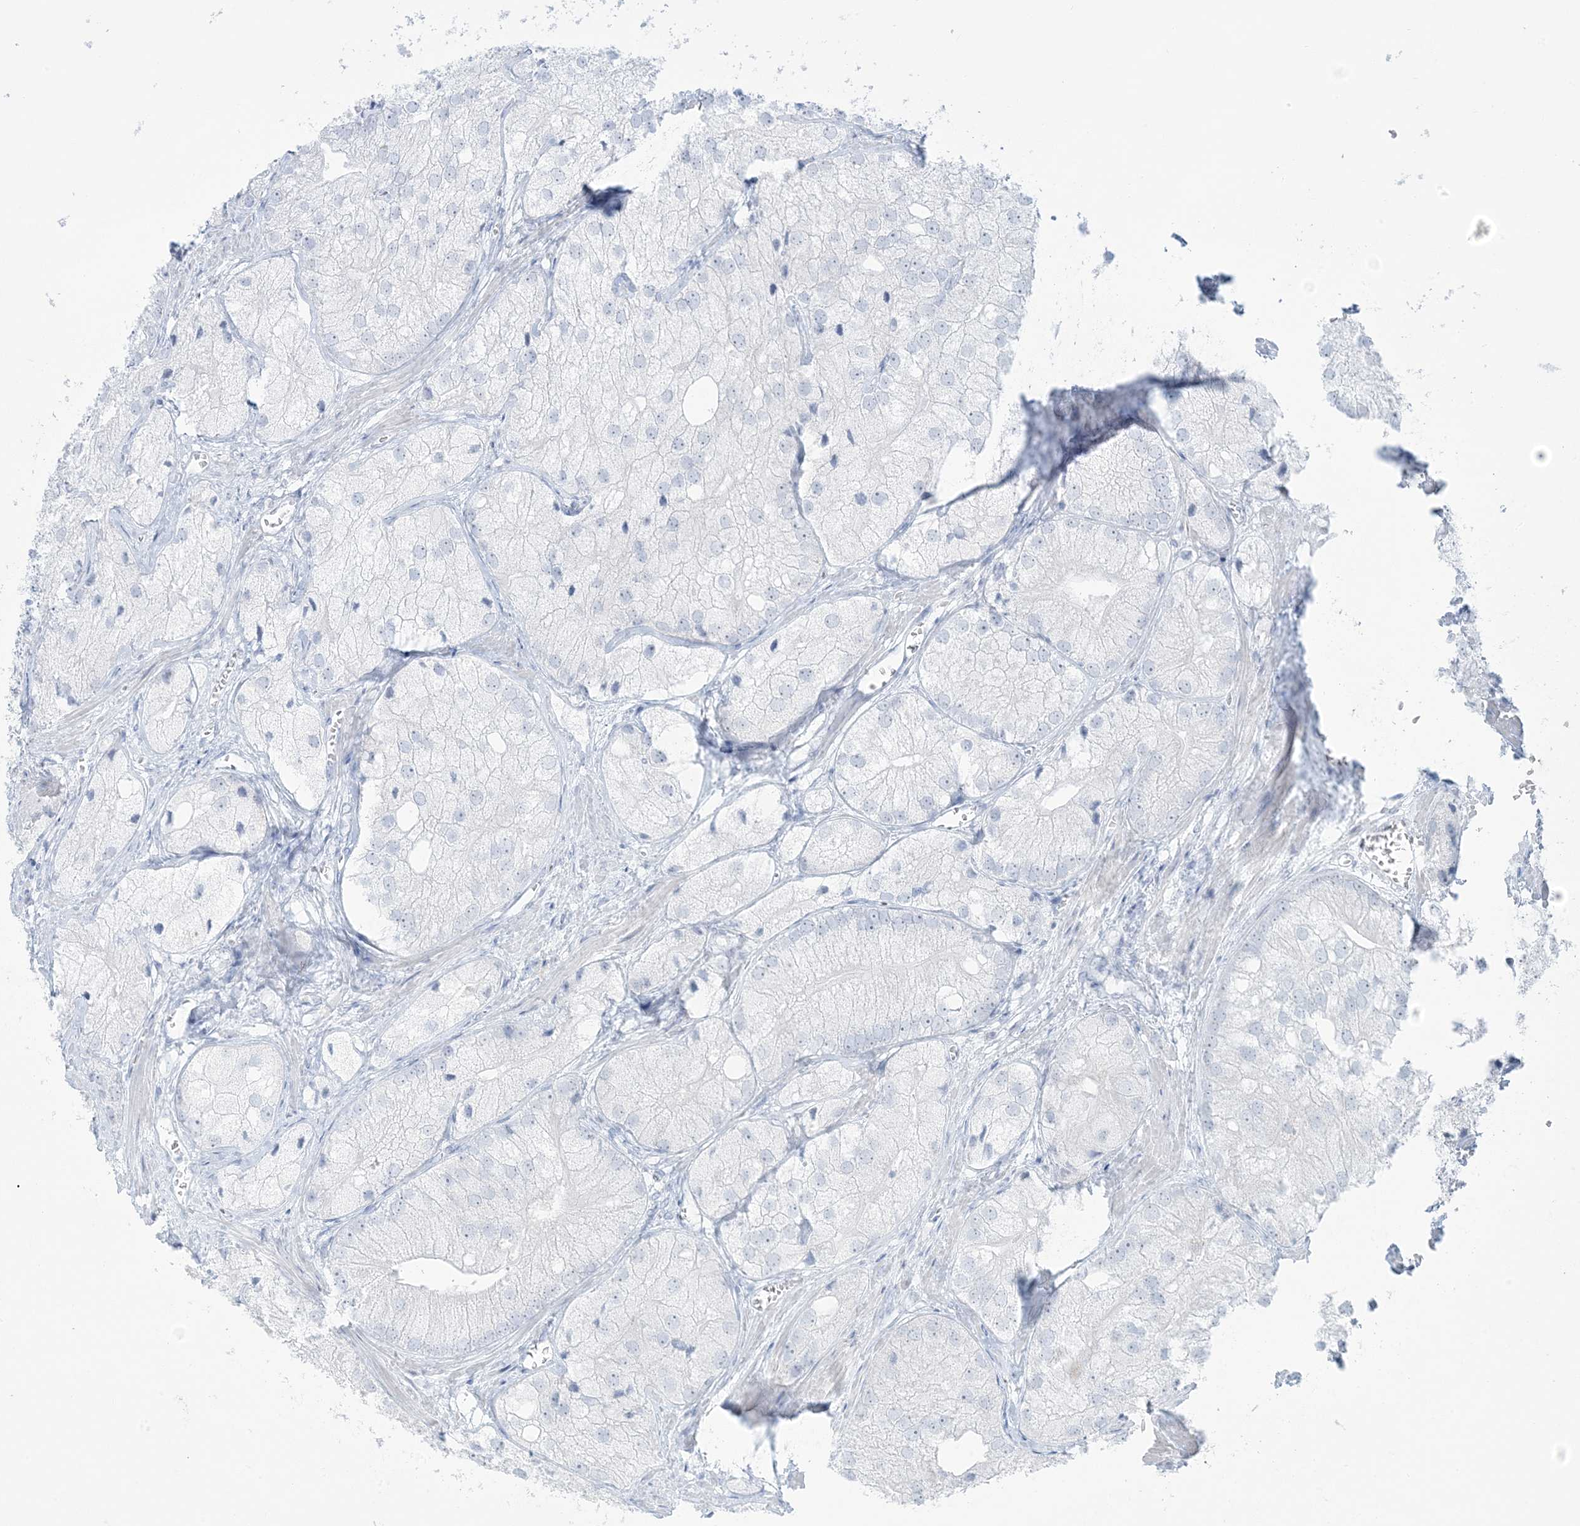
{"staining": {"intensity": "negative", "quantity": "none", "location": "none"}, "tissue": "prostate cancer", "cell_type": "Tumor cells", "image_type": "cancer", "snomed": [{"axis": "morphology", "description": "Adenocarcinoma, Low grade"}, {"axis": "topography", "description": "Prostate"}], "caption": "Immunohistochemical staining of adenocarcinoma (low-grade) (prostate) shows no significant positivity in tumor cells.", "gene": "AGXT", "patient": {"sex": "male", "age": 69}}